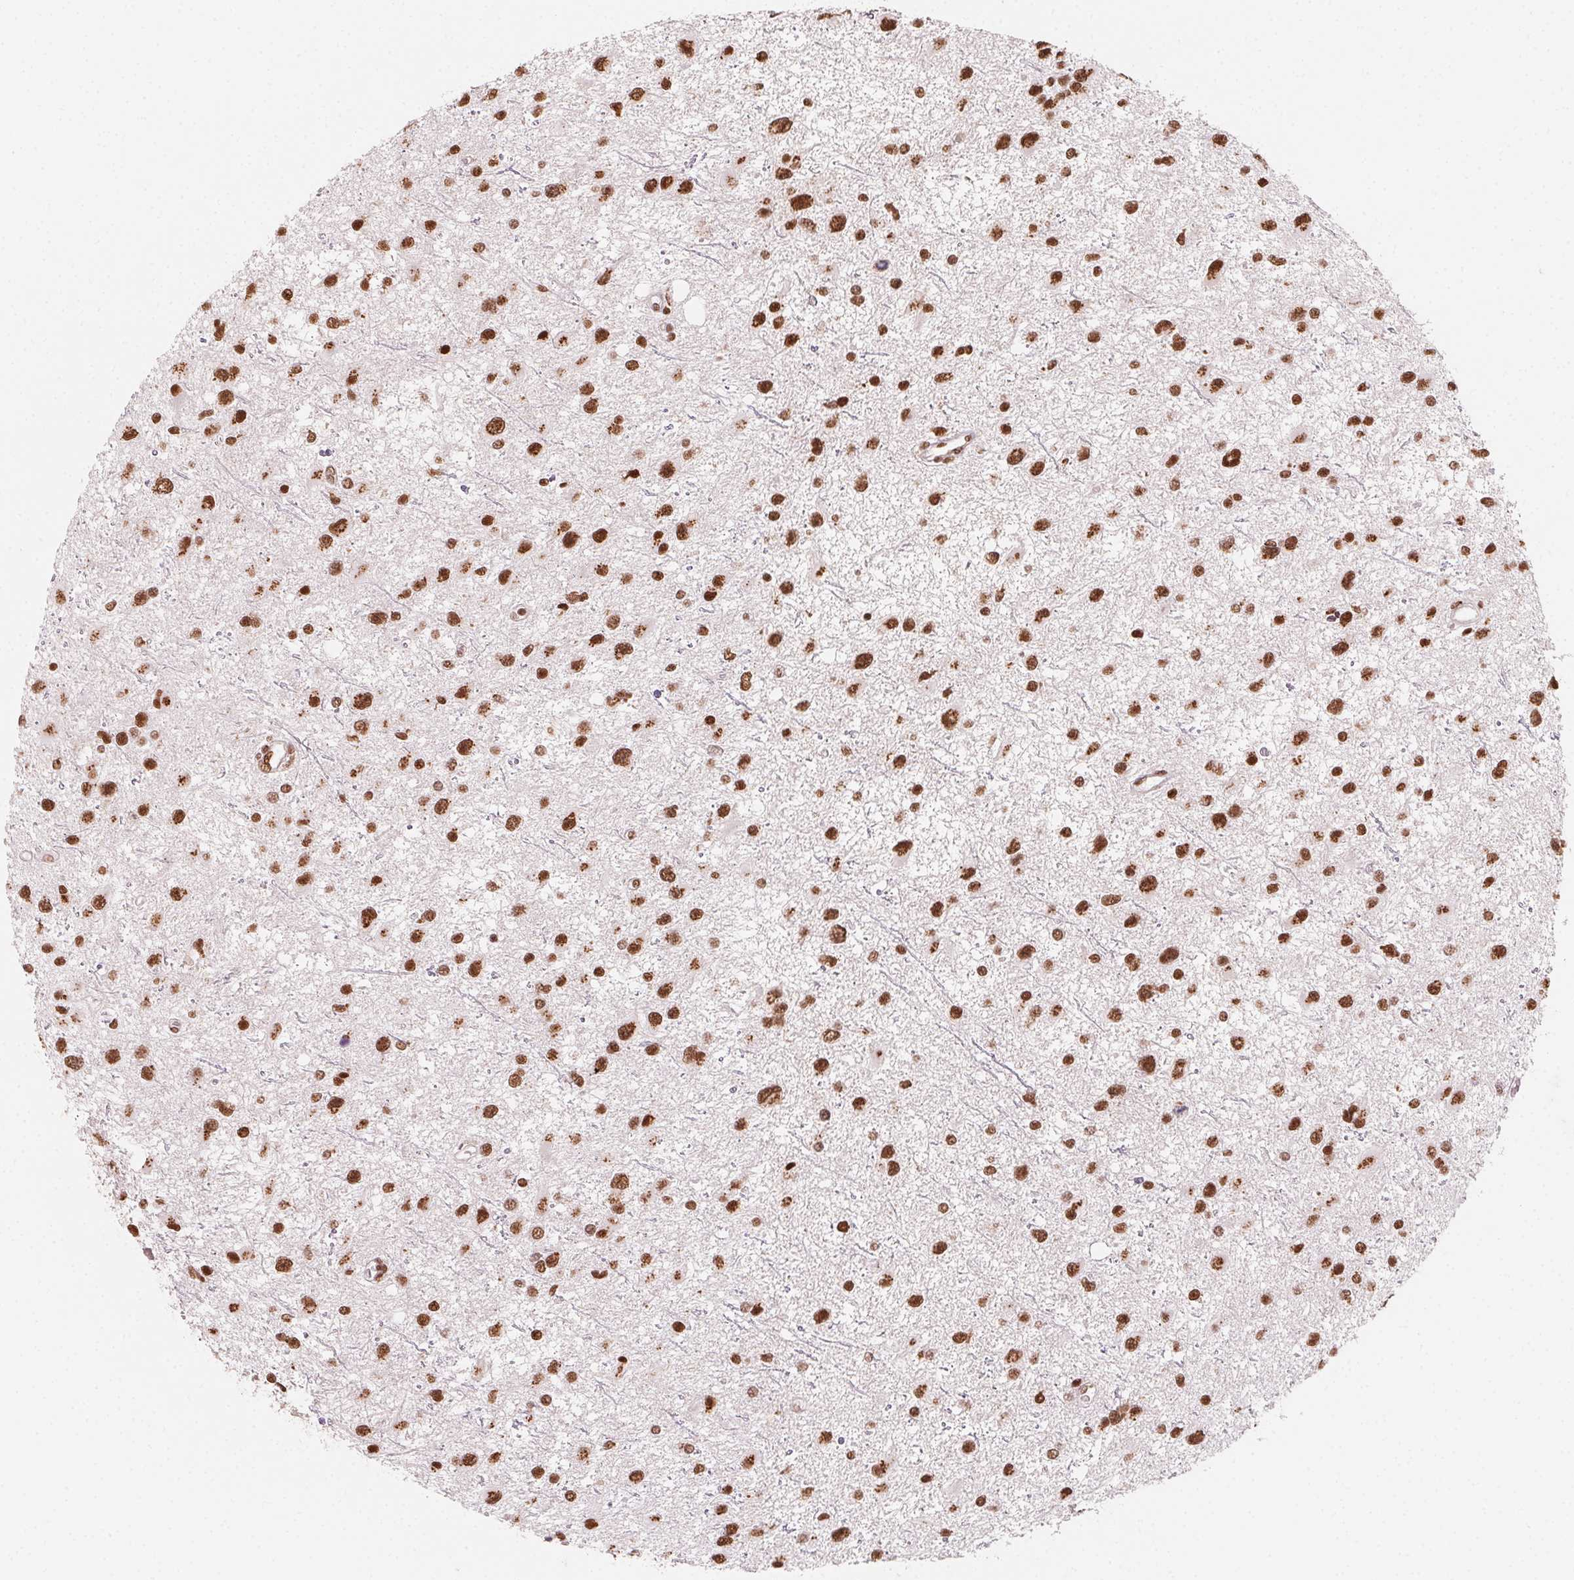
{"staining": {"intensity": "strong", "quantity": ">75%", "location": "nuclear"}, "tissue": "glioma", "cell_type": "Tumor cells", "image_type": "cancer", "snomed": [{"axis": "morphology", "description": "Glioma, malignant, Low grade"}, {"axis": "topography", "description": "Brain"}], "caption": "Immunohistochemical staining of human glioma exhibits high levels of strong nuclear protein staining in approximately >75% of tumor cells. The staining was performed using DAB (3,3'-diaminobenzidine), with brown indicating positive protein expression. Nuclei are stained blue with hematoxylin.", "gene": "TOPORS", "patient": {"sex": "female", "age": 32}}